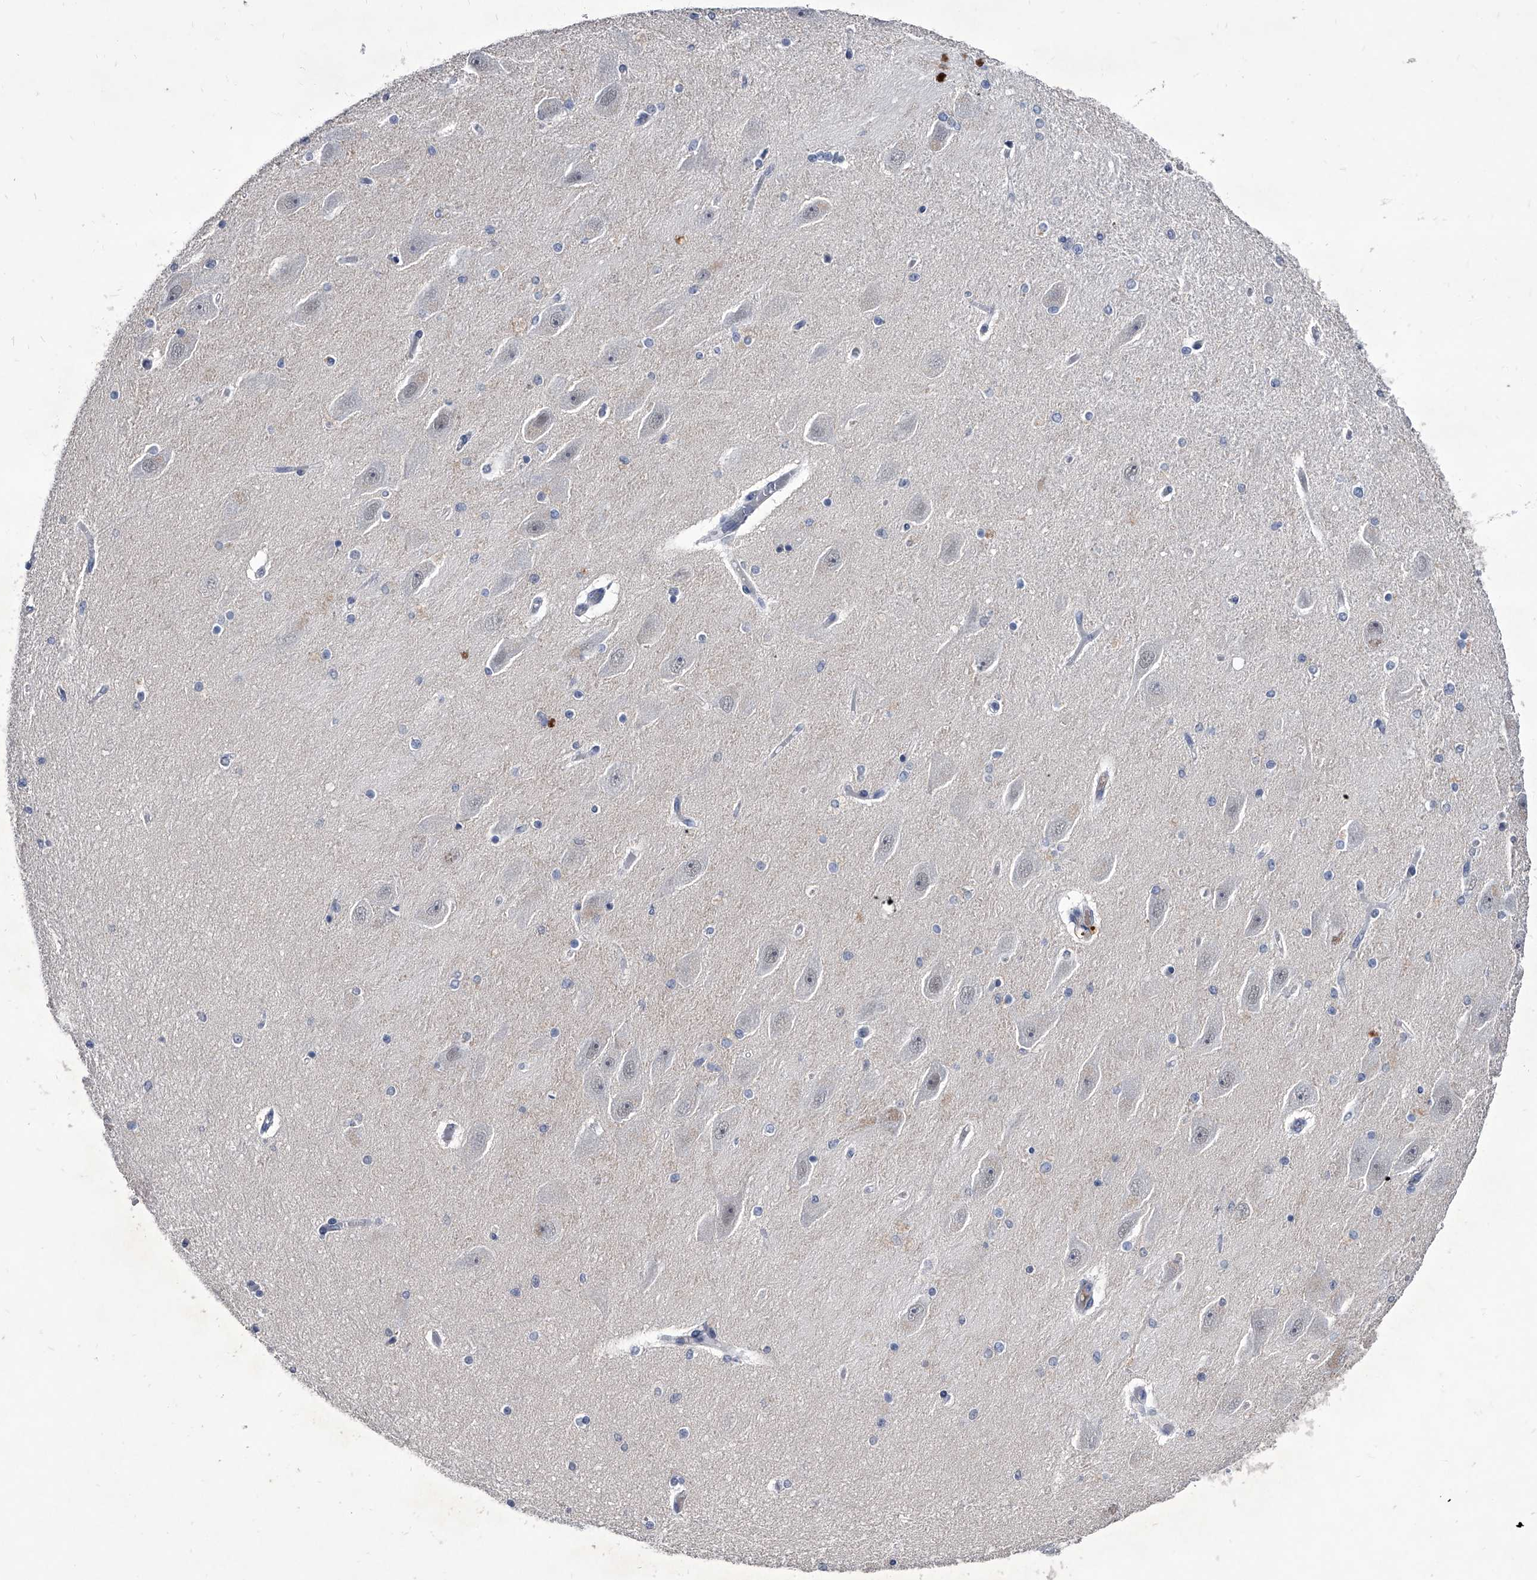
{"staining": {"intensity": "negative", "quantity": "none", "location": "none"}, "tissue": "hippocampus", "cell_type": "Glial cells", "image_type": "normal", "snomed": [{"axis": "morphology", "description": "Normal tissue, NOS"}, {"axis": "topography", "description": "Hippocampus"}], "caption": "IHC of normal hippocampus reveals no staining in glial cells. (DAB (3,3'-diaminobenzidine) immunohistochemistry (IHC), high magnification).", "gene": "CRISP2", "patient": {"sex": "female", "age": 54}}